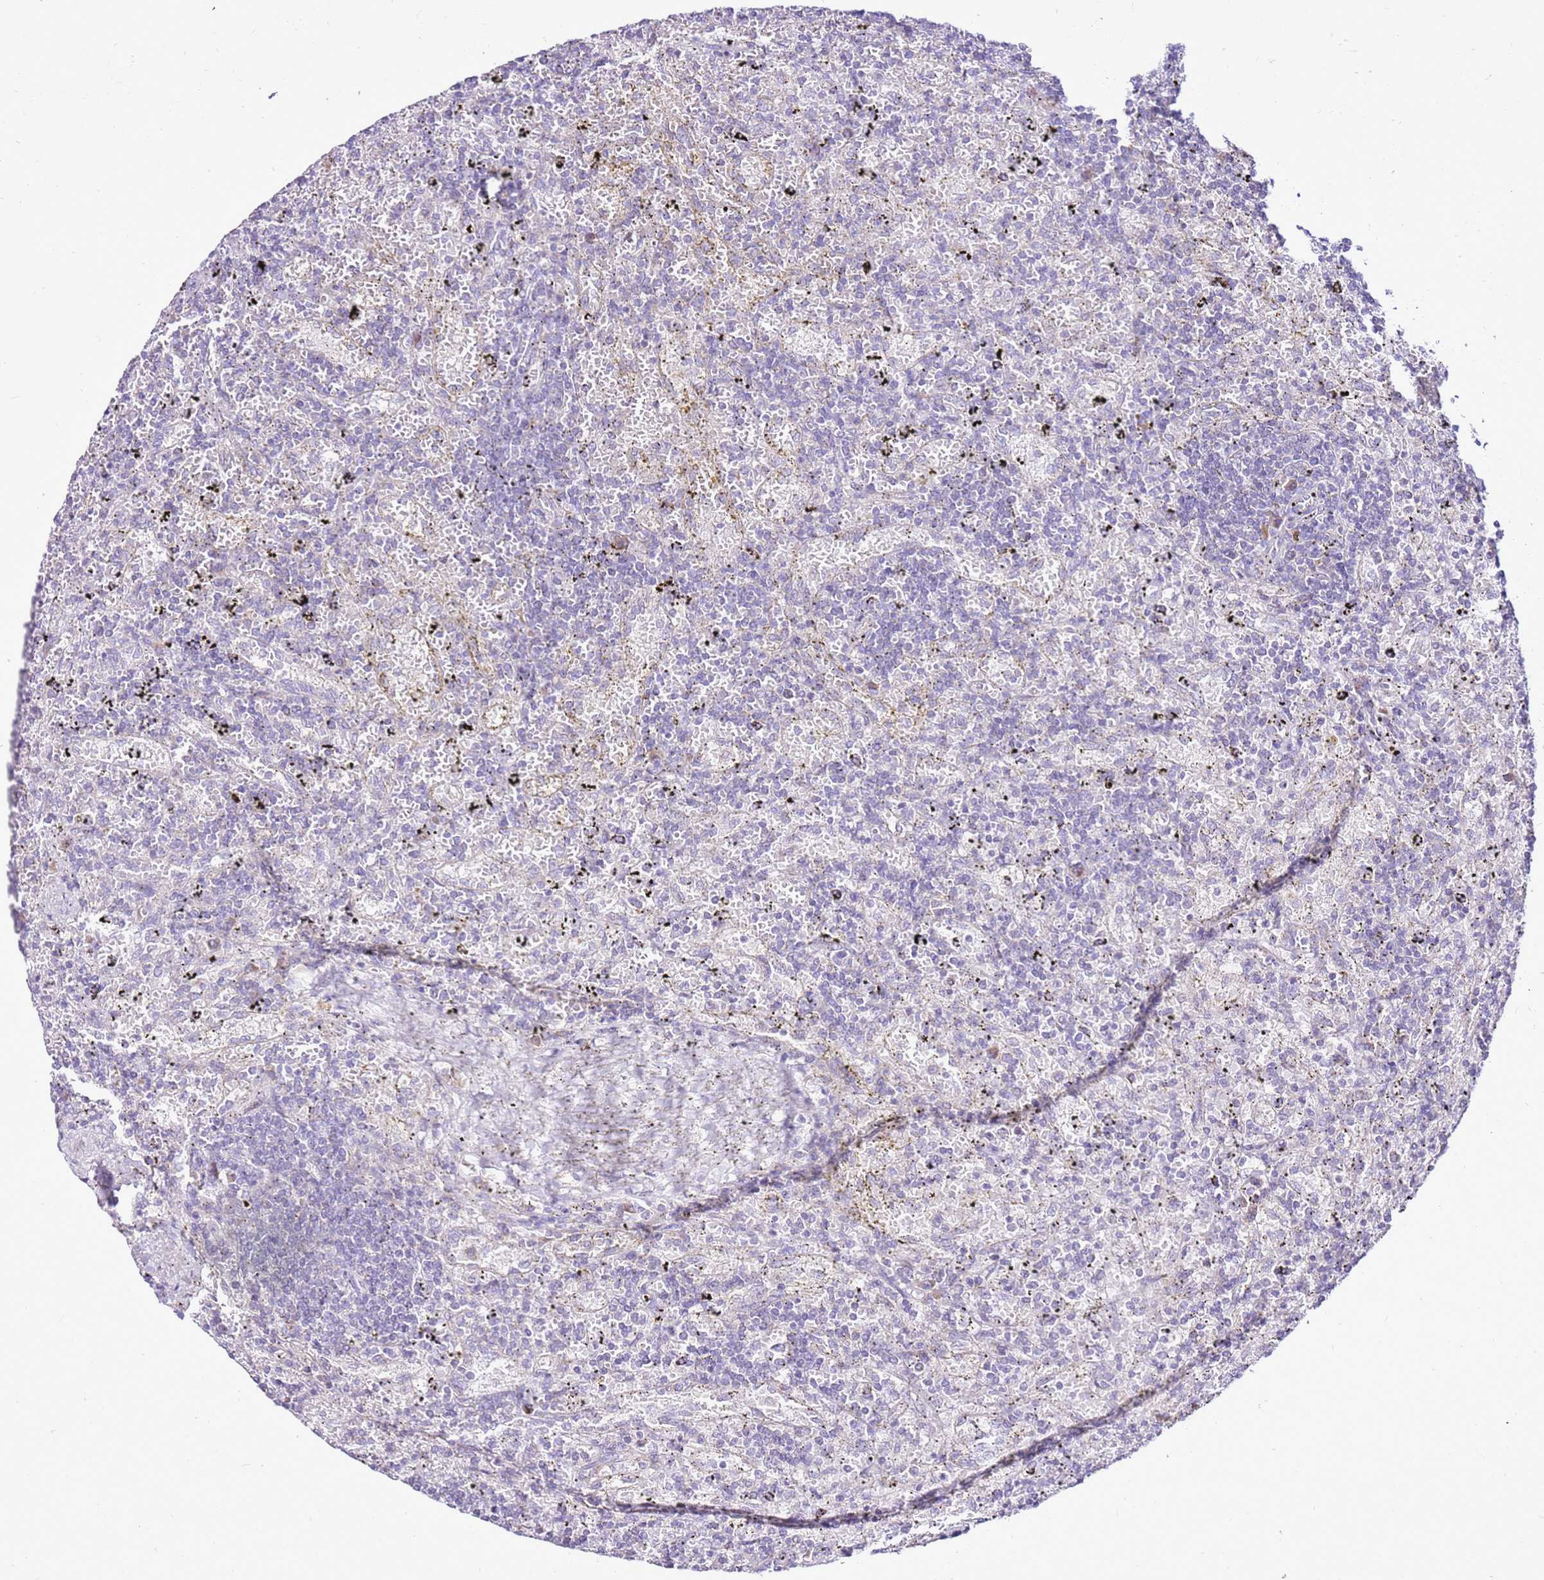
{"staining": {"intensity": "negative", "quantity": "none", "location": "none"}, "tissue": "lymphoma", "cell_type": "Tumor cells", "image_type": "cancer", "snomed": [{"axis": "morphology", "description": "Malignant lymphoma, non-Hodgkin's type, Low grade"}, {"axis": "topography", "description": "Spleen"}], "caption": "There is no significant expression in tumor cells of lymphoma.", "gene": "MRPL36", "patient": {"sex": "male", "age": 76}}